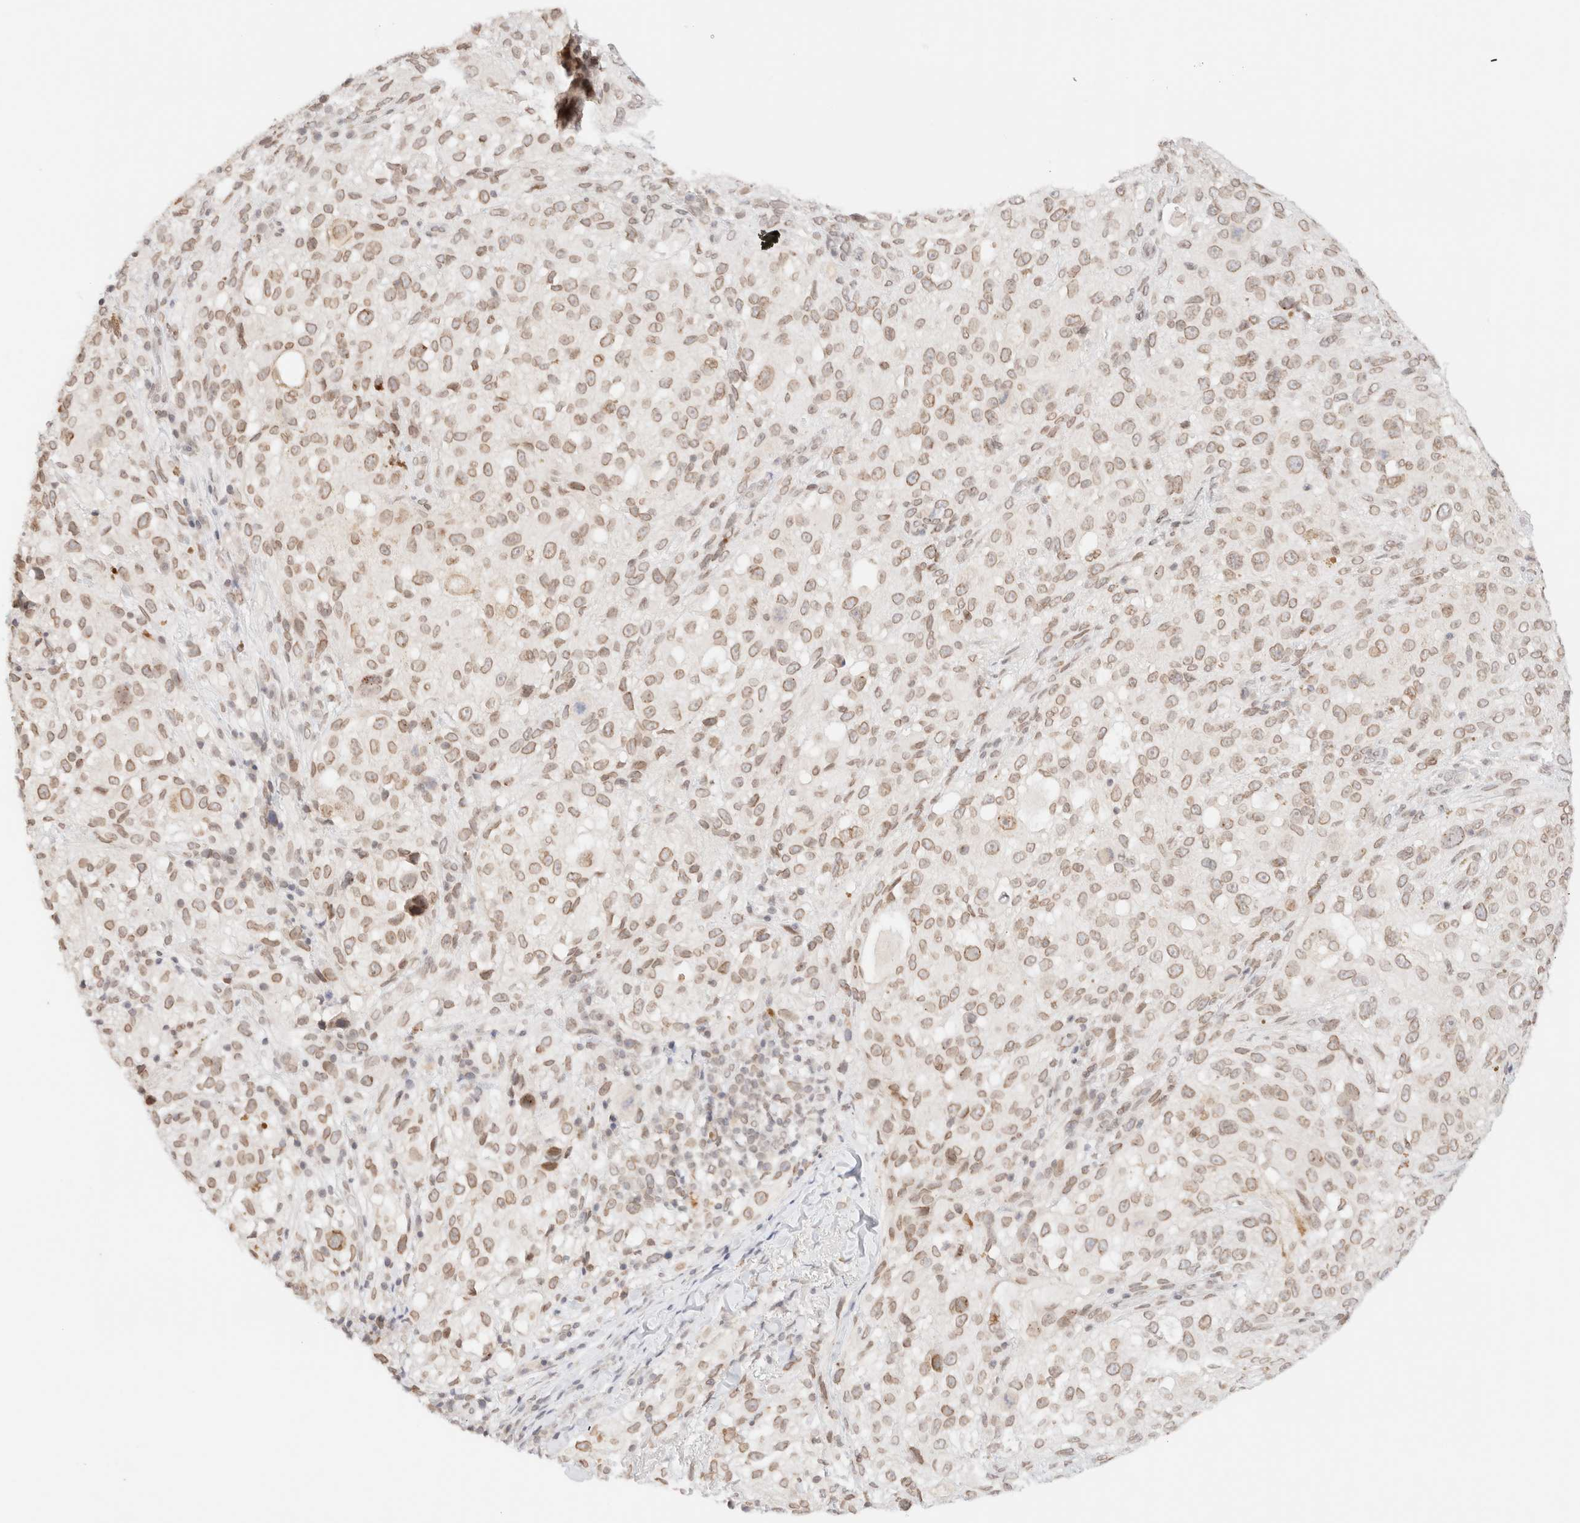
{"staining": {"intensity": "weak", "quantity": ">75%", "location": "cytoplasmic/membranous,nuclear"}, "tissue": "melanoma", "cell_type": "Tumor cells", "image_type": "cancer", "snomed": [{"axis": "morphology", "description": "Necrosis, NOS"}, {"axis": "morphology", "description": "Malignant melanoma, NOS"}, {"axis": "topography", "description": "Skin"}], "caption": "An image of melanoma stained for a protein shows weak cytoplasmic/membranous and nuclear brown staining in tumor cells. Nuclei are stained in blue.", "gene": "ZNF770", "patient": {"sex": "female", "age": 87}}